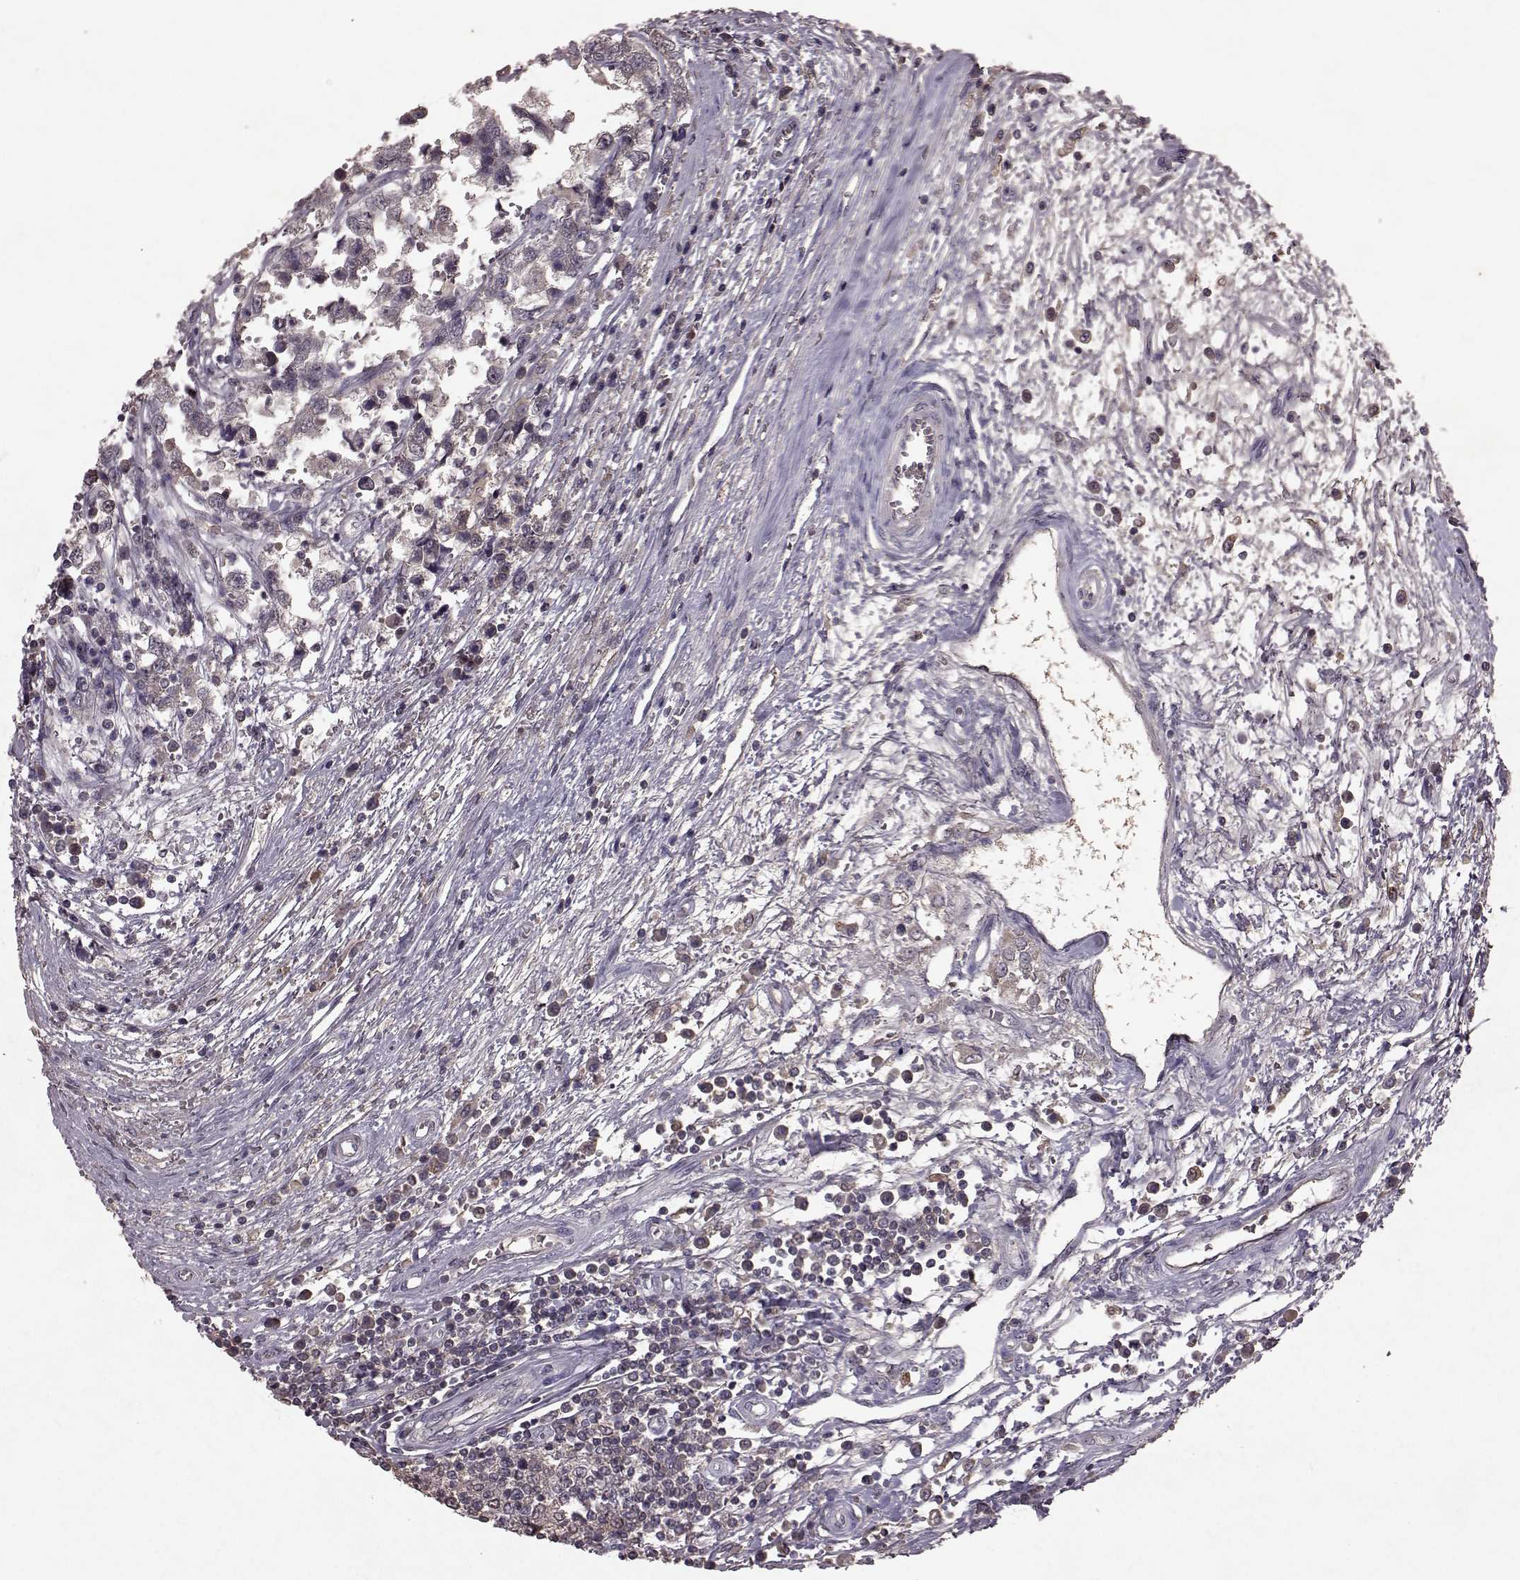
{"staining": {"intensity": "negative", "quantity": "none", "location": "none"}, "tissue": "testis cancer", "cell_type": "Tumor cells", "image_type": "cancer", "snomed": [{"axis": "morphology", "description": "Normal tissue, NOS"}, {"axis": "morphology", "description": "Seminoma, NOS"}, {"axis": "topography", "description": "Testis"}, {"axis": "topography", "description": "Epididymis"}], "caption": "Testis cancer stained for a protein using IHC displays no expression tumor cells.", "gene": "FRRS1L", "patient": {"sex": "male", "age": 34}}